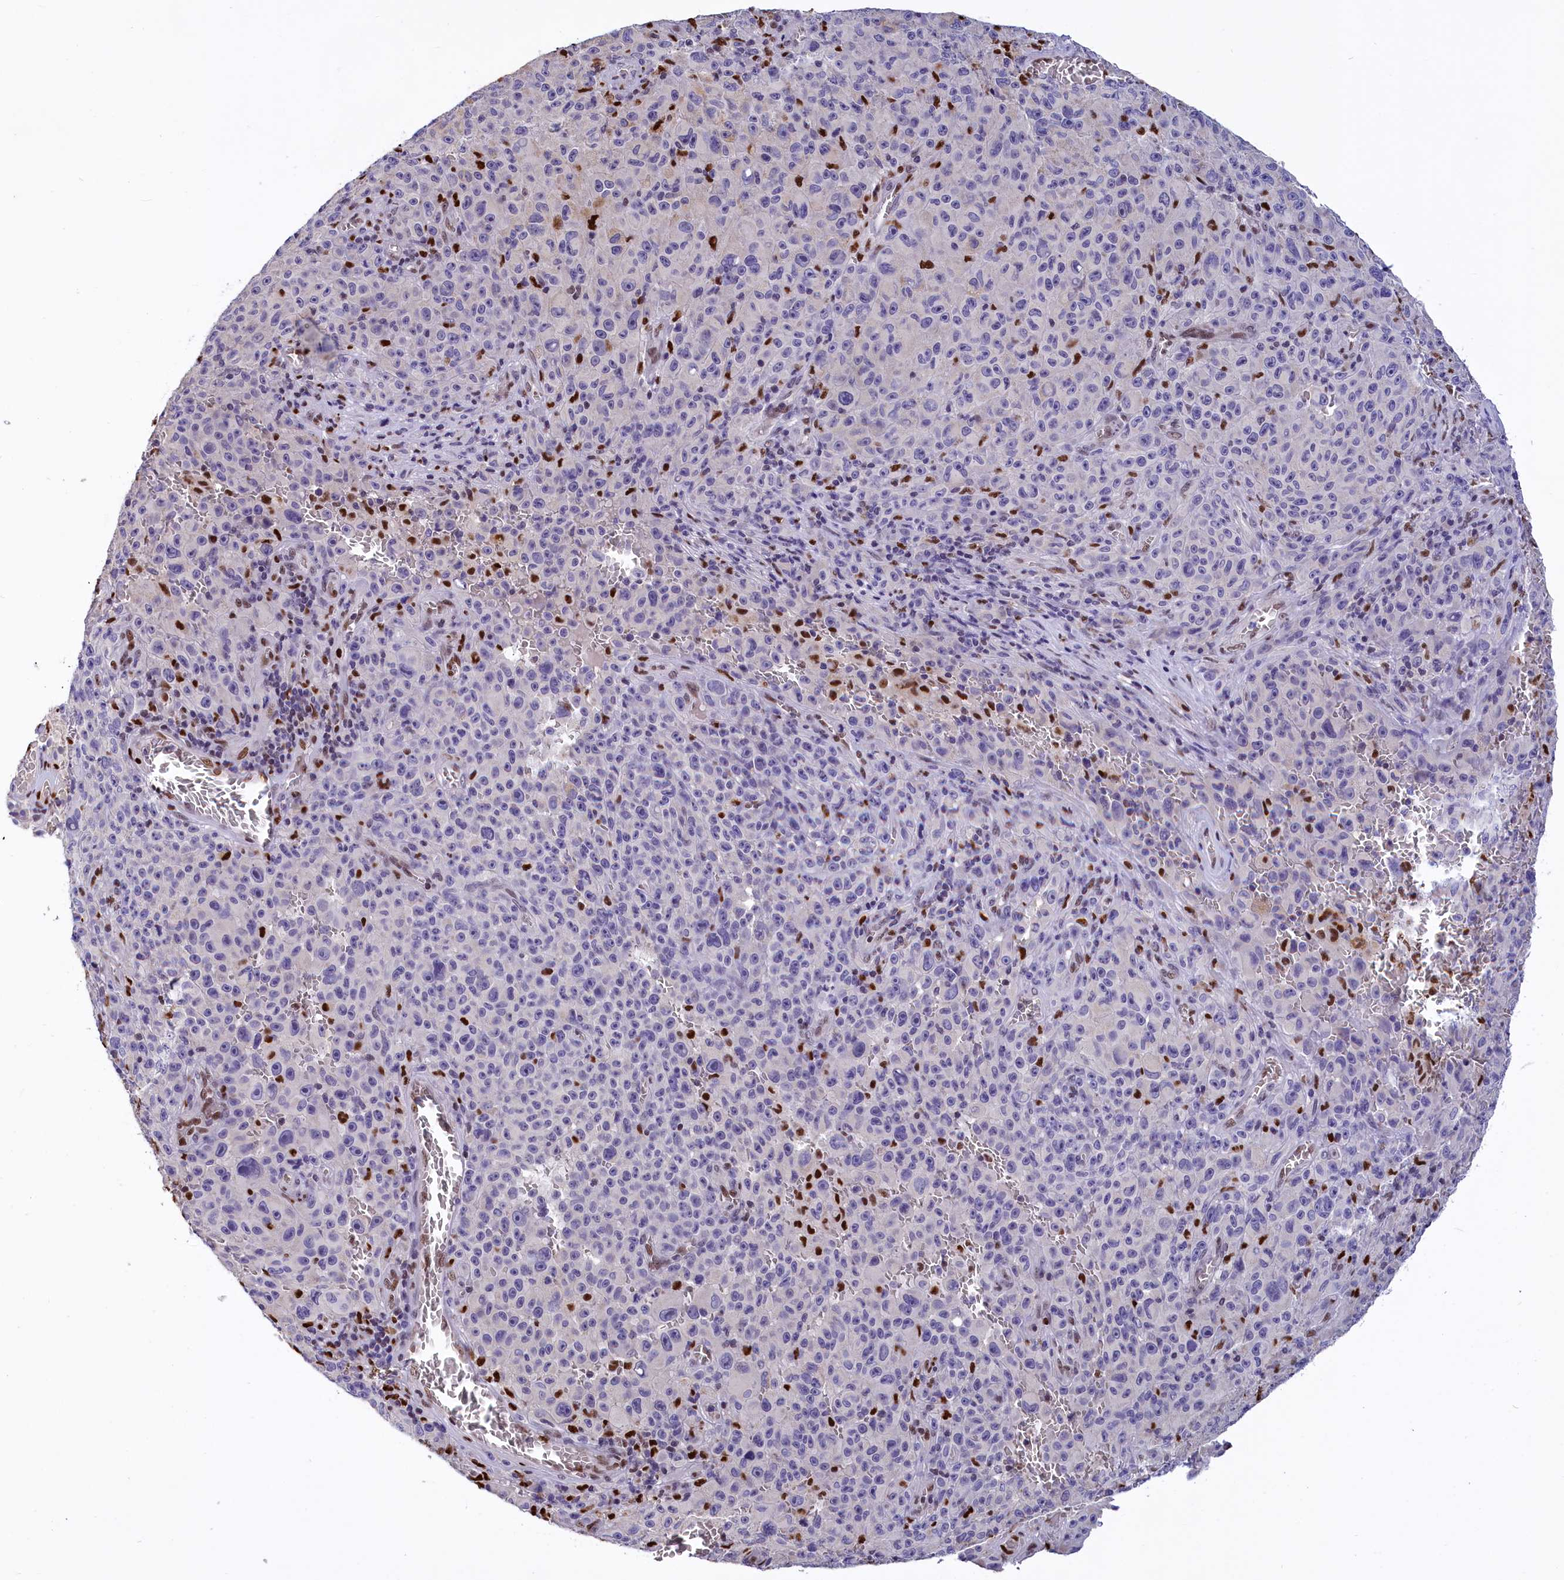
{"staining": {"intensity": "negative", "quantity": "none", "location": "none"}, "tissue": "melanoma", "cell_type": "Tumor cells", "image_type": "cancer", "snomed": [{"axis": "morphology", "description": "Malignant melanoma, NOS"}, {"axis": "topography", "description": "Skin"}], "caption": "There is no significant expression in tumor cells of malignant melanoma. (DAB IHC visualized using brightfield microscopy, high magnification).", "gene": "BTBD9", "patient": {"sex": "female", "age": 82}}